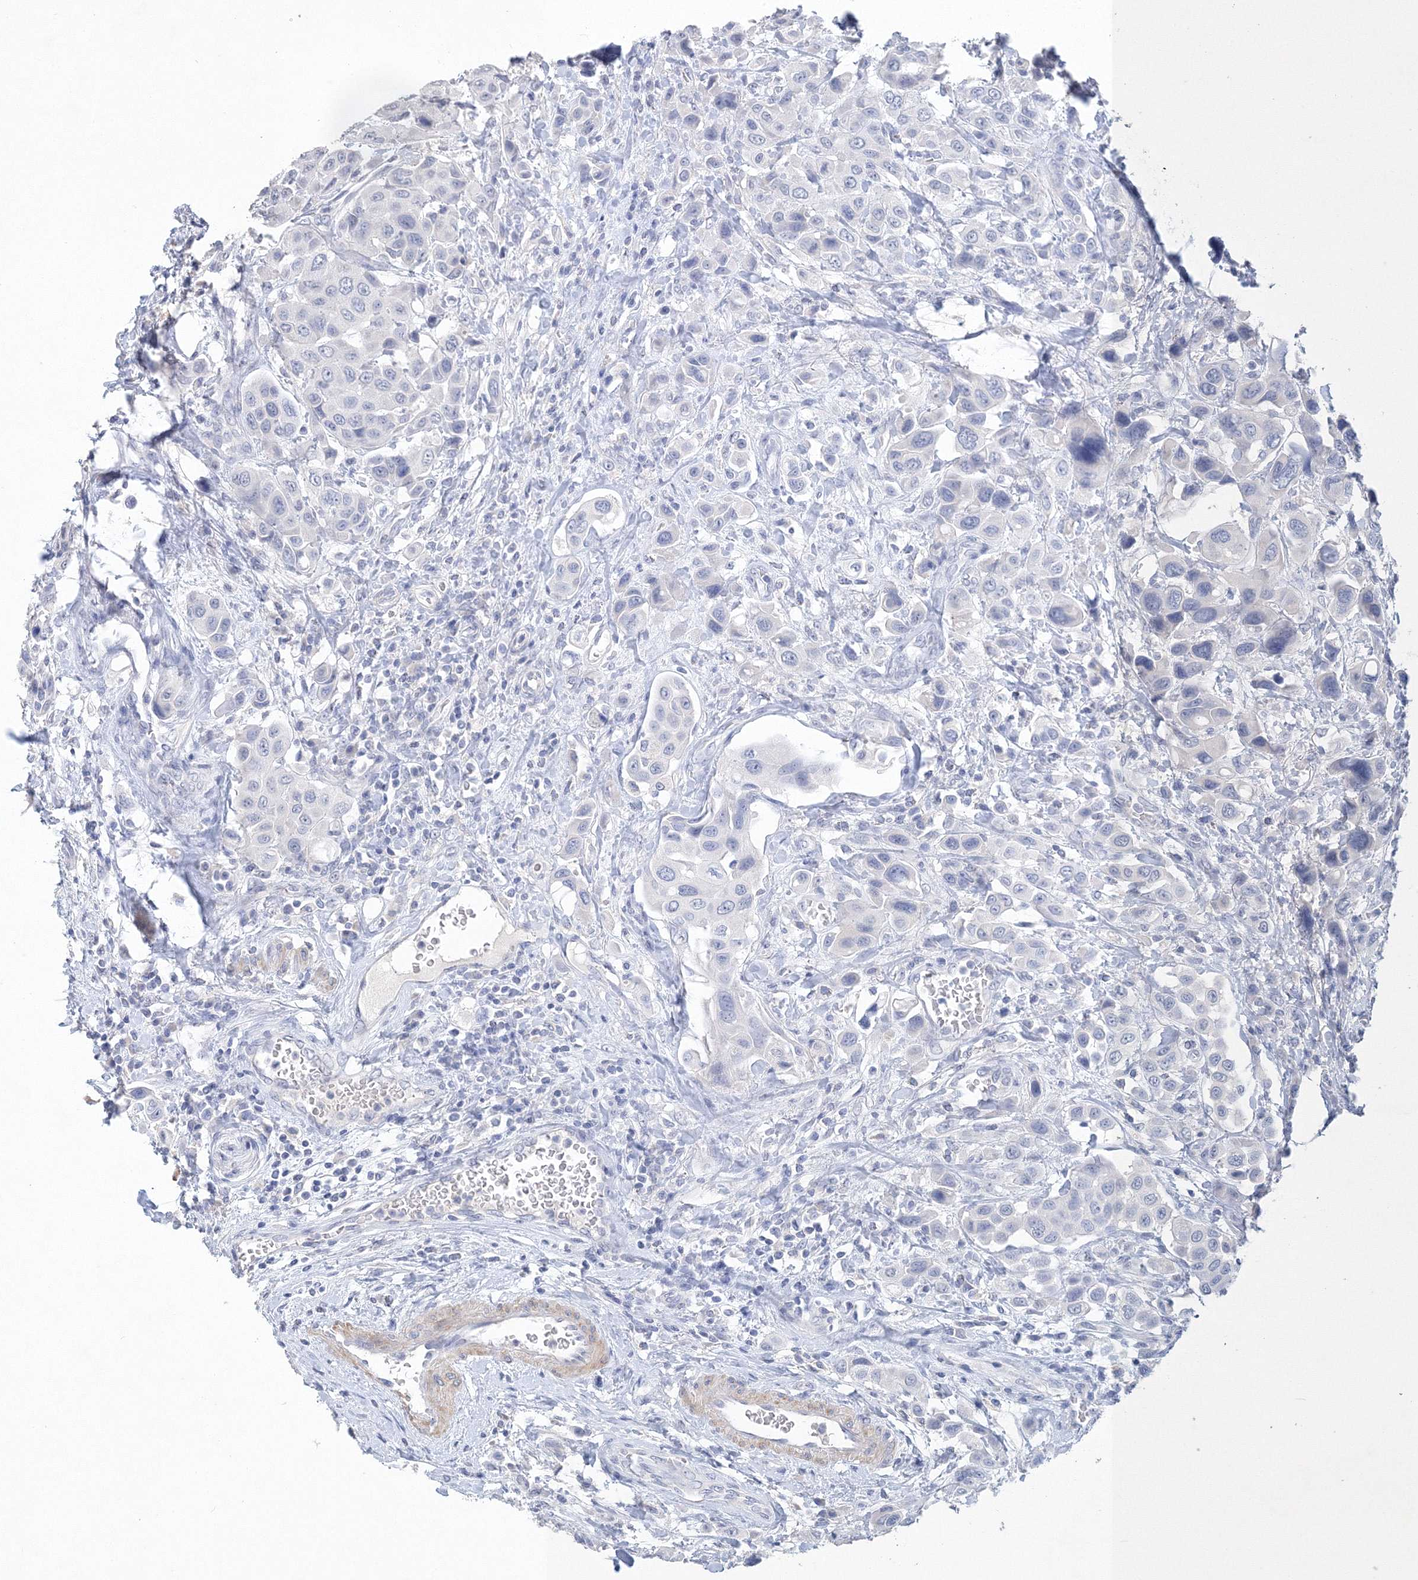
{"staining": {"intensity": "negative", "quantity": "none", "location": "none"}, "tissue": "urothelial cancer", "cell_type": "Tumor cells", "image_type": "cancer", "snomed": [{"axis": "morphology", "description": "Urothelial carcinoma, High grade"}, {"axis": "topography", "description": "Urinary bladder"}], "caption": "There is no significant expression in tumor cells of high-grade urothelial carcinoma.", "gene": "OSBPL6", "patient": {"sex": "male", "age": 50}}